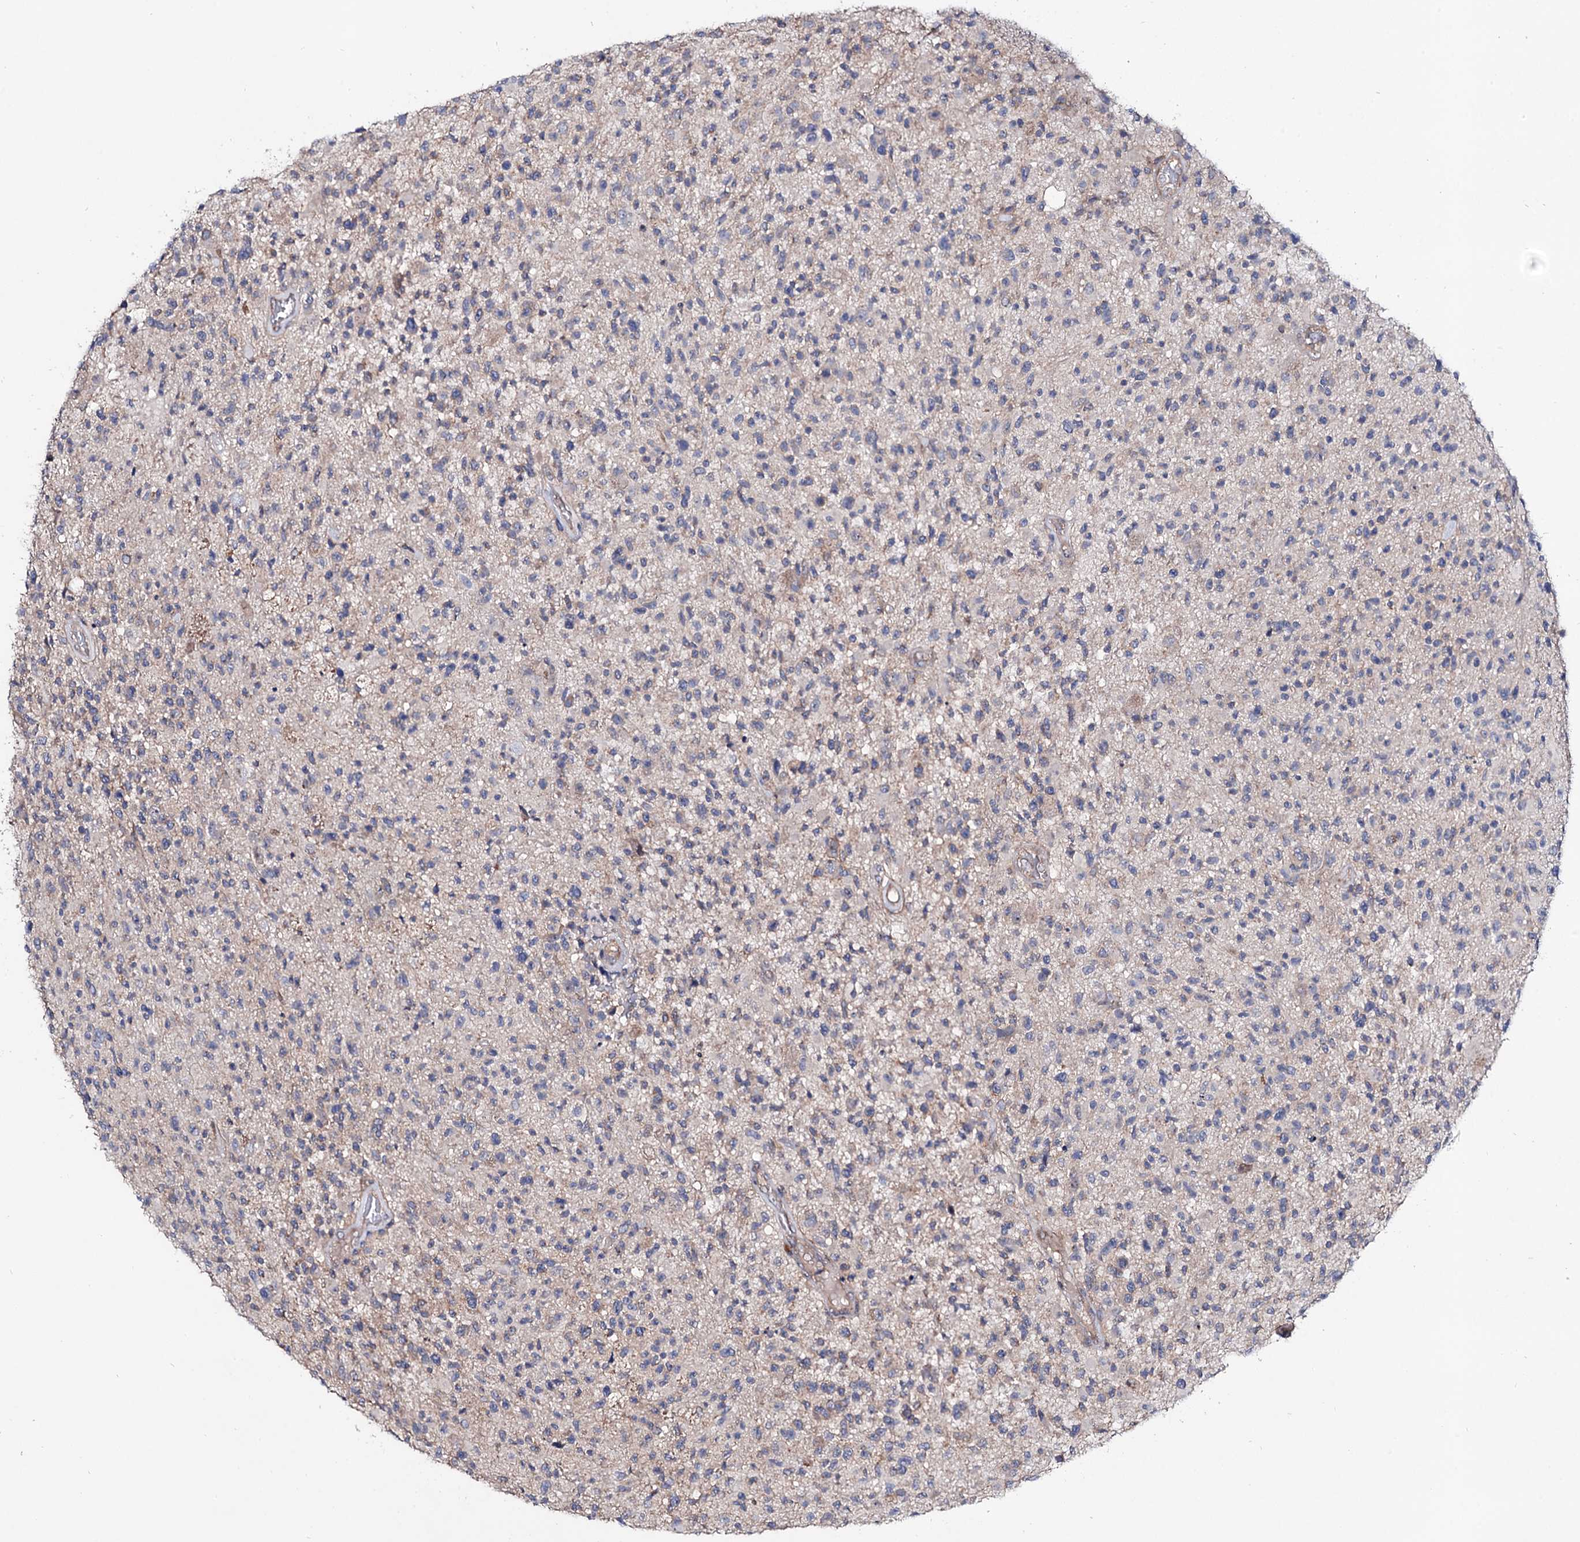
{"staining": {"intensity": "weak", "quantity": "<25%", "location": "cytoplasmic/membranous"}, "tissue": "glioma", "cell_type": "Tumor cells", "image_type": "cancer", "snomed": [{"axis": "morphology", "description": "Glioma, malignant, High grade"}, {"axis": "morphology", "description": "Glioblastoma, NOS"}, {"axis": "topography", "description": "Brain"}], "caption": "High-grade glioma (malignant) stained for a protein using immunohistochemistry shows no expression tumor cells.", "gene": "SEC24A", "patient": {"sex": "male", "age": 60}}